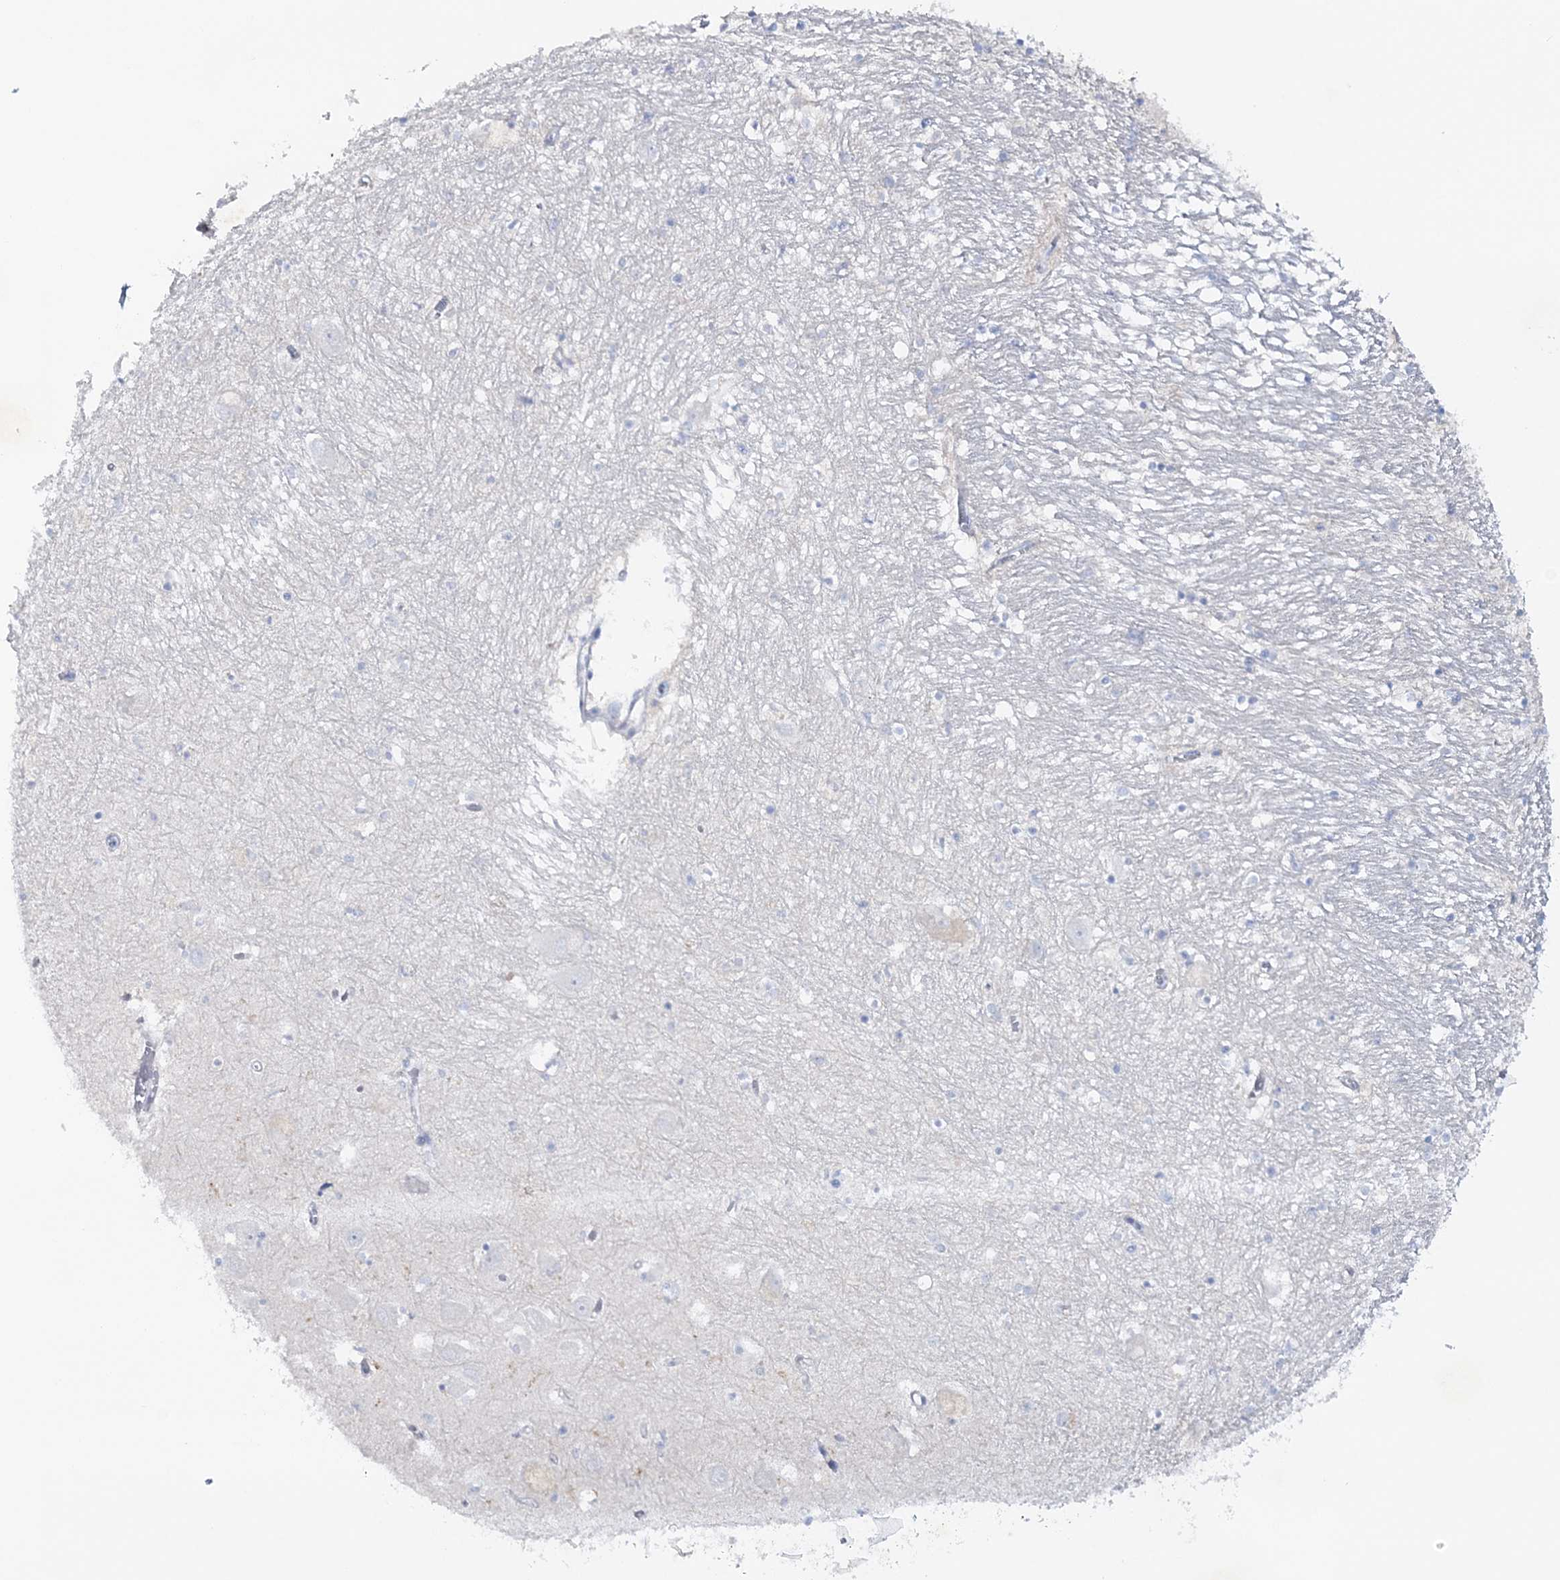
{"staining": {"intensity": "negative", "quantity": "none", "location": "none"}, "tissue": "hippocampus", "cell_type": "Glial cells", "image_type": "normal", "snomed": [{"axis": "morphology", "description": "Normal tissue, NOS"}, {"axis": "topography", "description": "Hippocampus"}], "caption": "Human hippocampus stained for a protein using IHC exhibits no staining in glial cells.", "gene": "WDSUB1", "patient": {"sex": "male", "age": 70}}